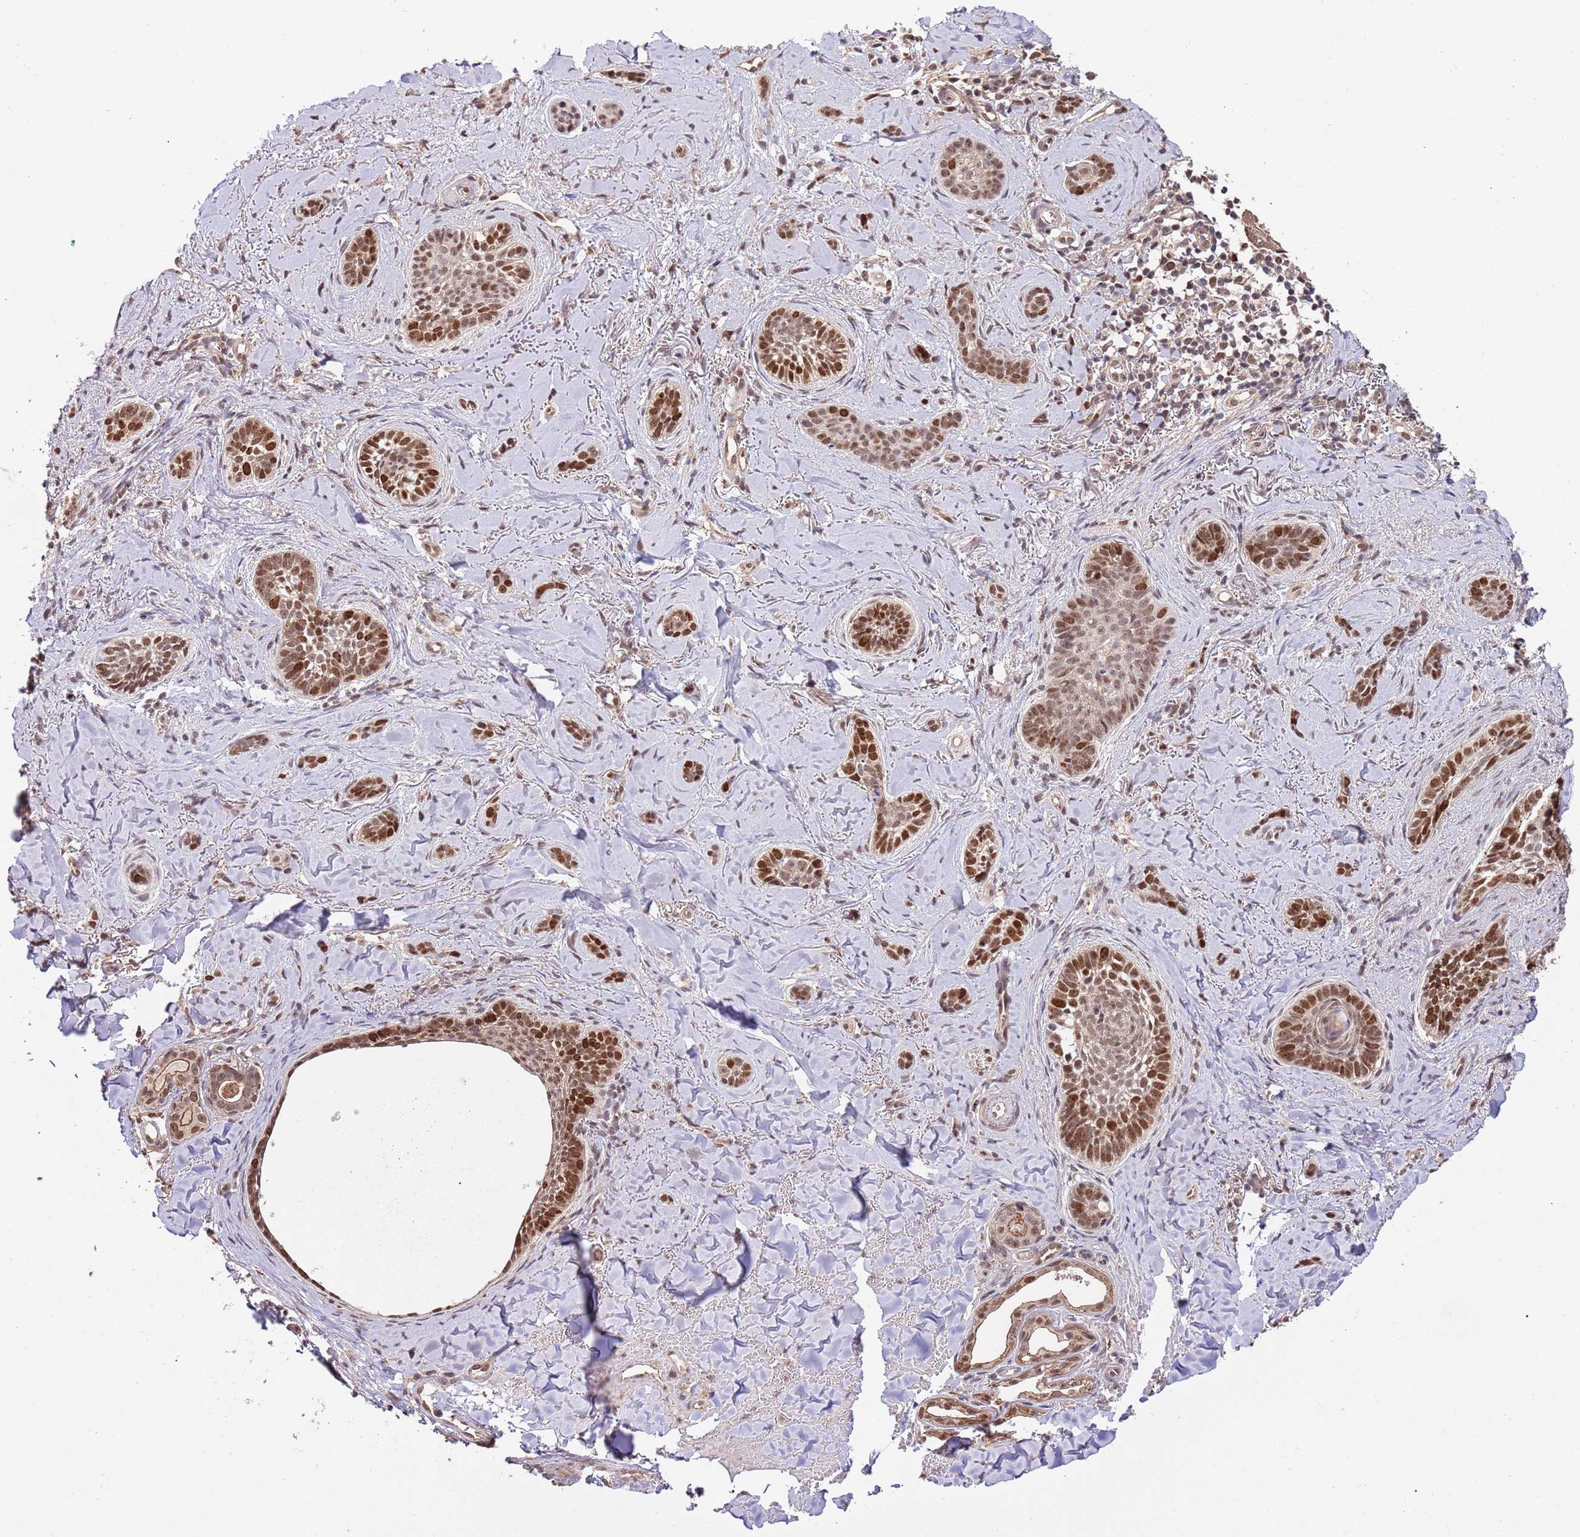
{"staining": {"intensity": "strong", "quantity": ">75%", "location": "cytoplasmic/membranous,nuclear"}, "tissue": "skin cancer", "cell_type": "Tumor cells", "image_type": "cancer", "snomed": [{"axis": "morphology", "description": "Basal cell carcinoma"}, {"axis": "topography", "description": "Skin"}], "caption": "Immunohistochemical staining of human skin cancer (basal cell carcinoma) exhibits high levels of strong cytoplasmic/membranous and nuclear protein expression in approximately >75% of tumor cells.", "gene": "RIF1", "patient": {"sex": "female", "age": 55}}